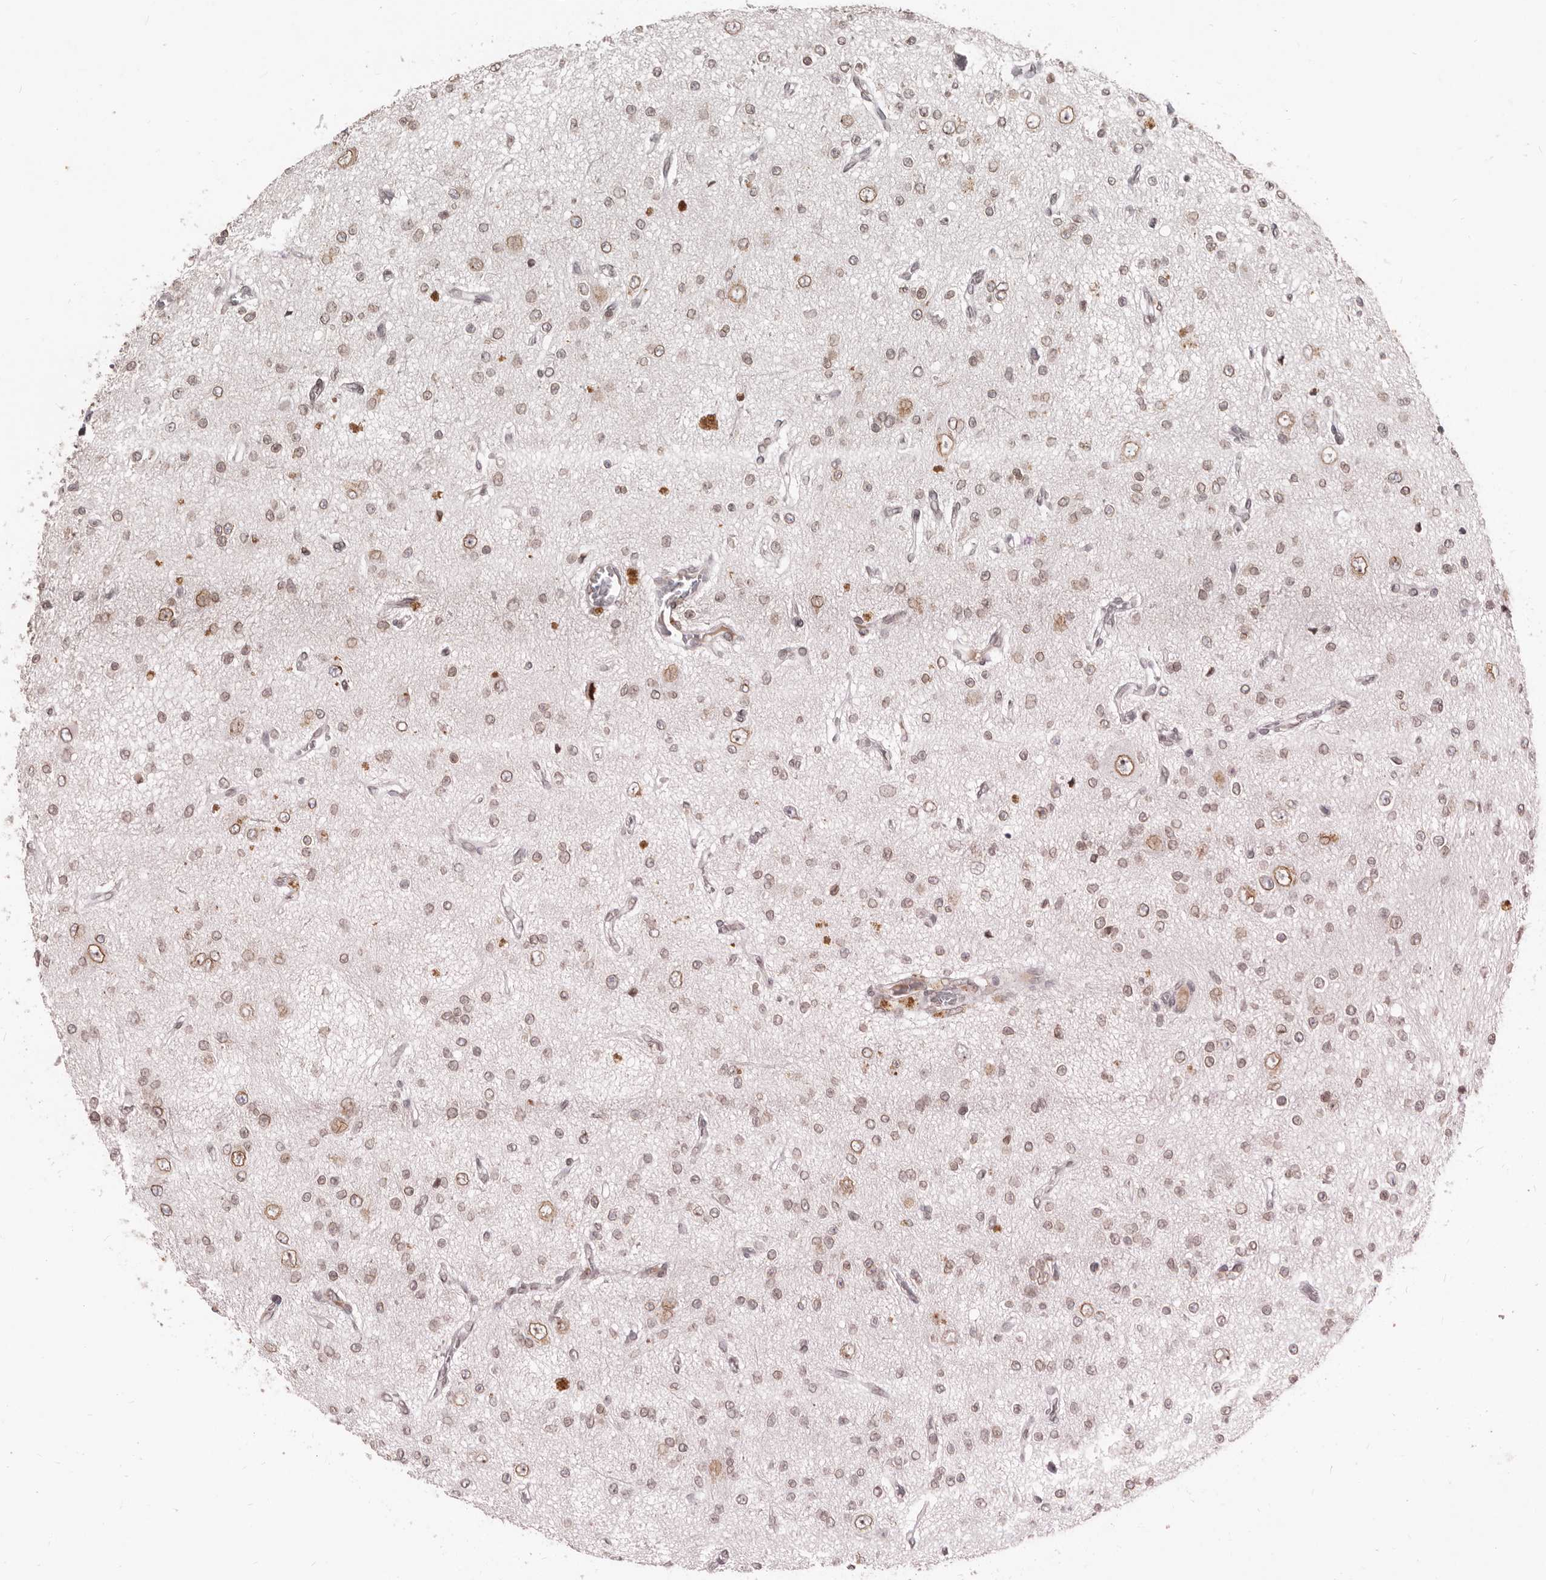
{"staining": {"intensity": "moderate", "quantity": ">75%", "location": "cytoplasmic/membranous,nuclear"}, "tissue": "glioma", "cell_type": "Tumor cells", "image_type": "cancer", "snomed": [{"axis": "morphology", "description": "Glioma, malignant, Low grade"}, {"axis": "topography", "description": "Brain"}], "caption": "The image exhibits immunohistochemical staining of glioma. There is moderate cytoplasmic/membranous and nuclear positivity is identified in about >75% of tumor cells.", "gene": "NUP153", "patient": {"sex": "male", "age": 38}}